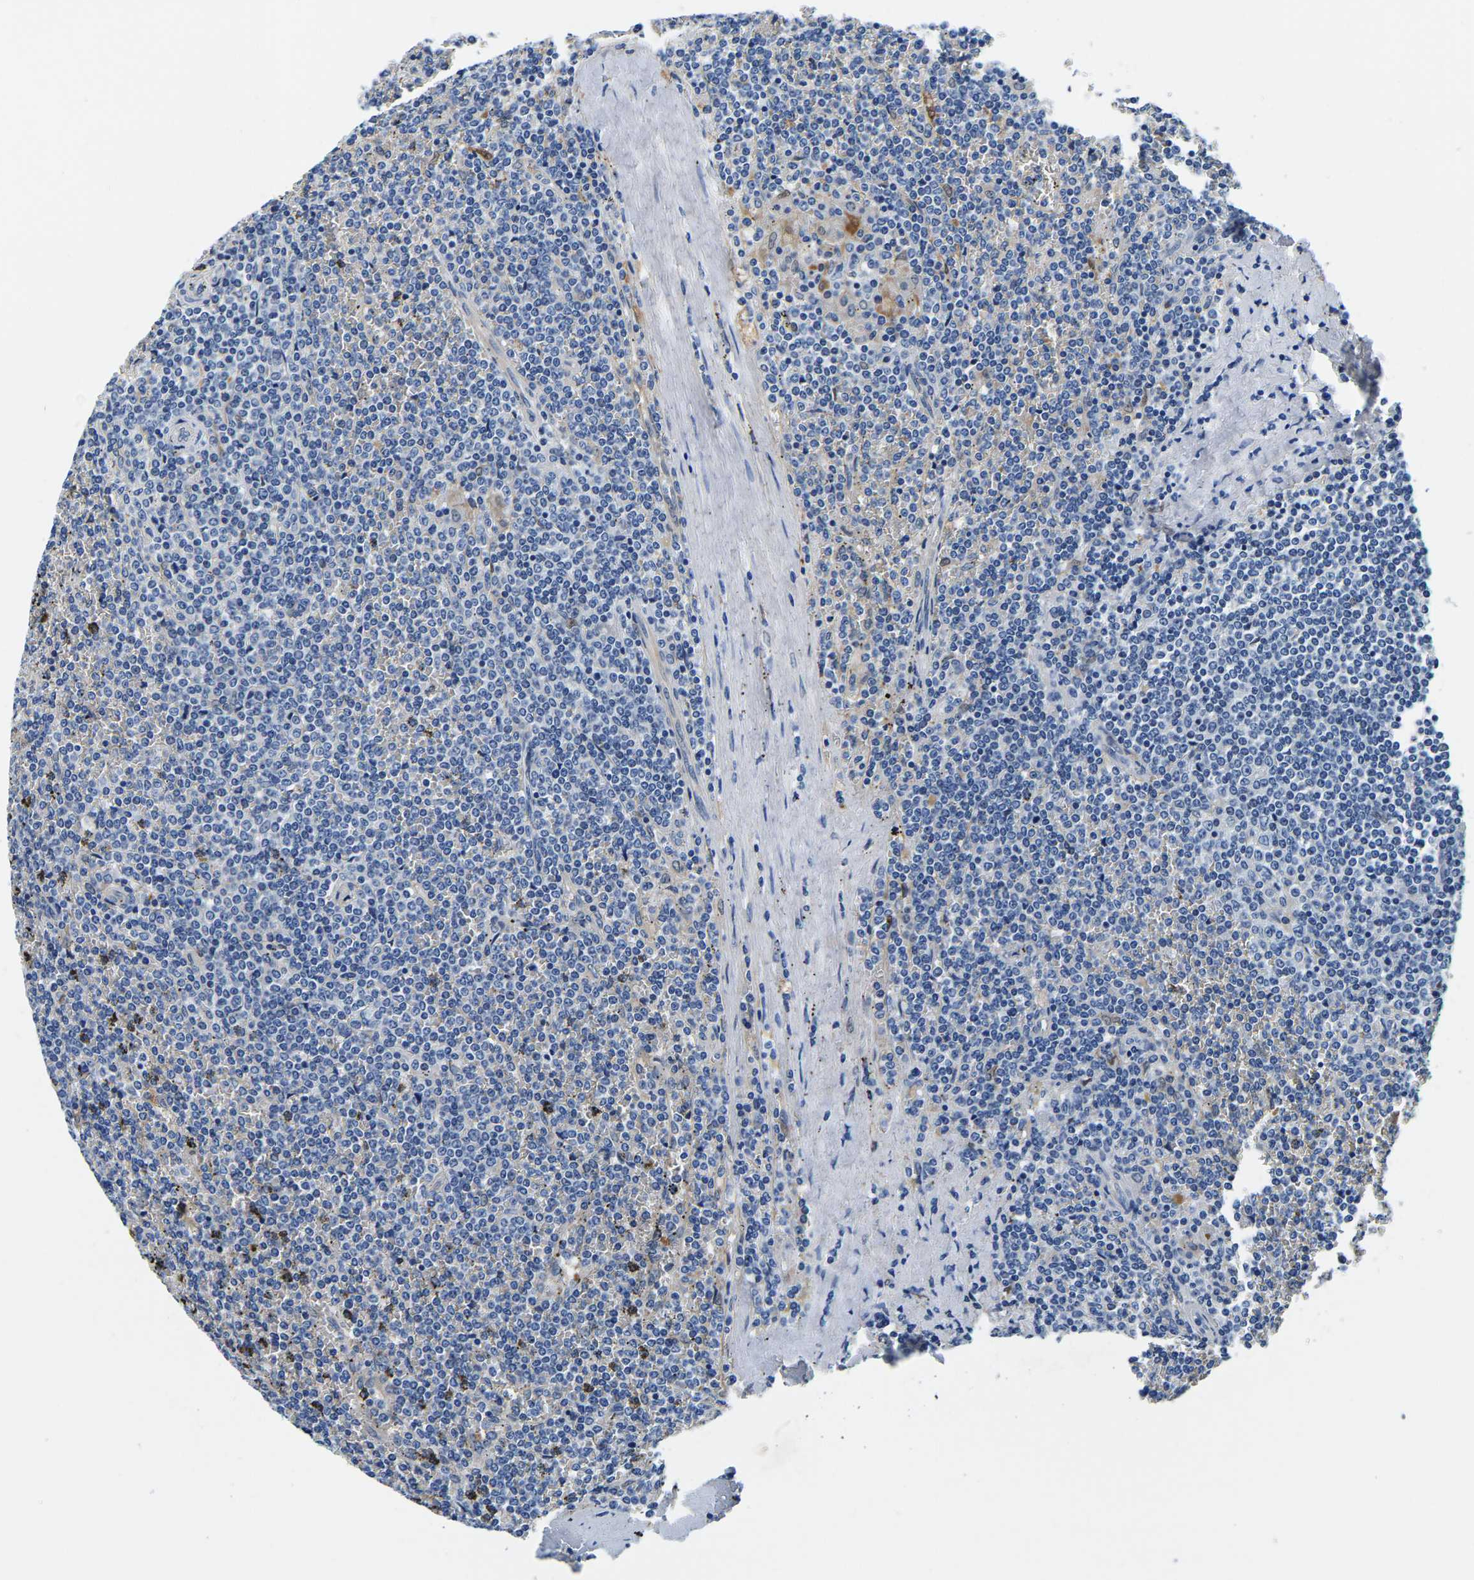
{"staining": {"intensity": "negative", "quantity": "none", "location": "none"}, "tissue": "lymphoma", "cell_type": "Tumor cells", "image_type": "cancer", "snomed": [{"axis": "morphology", "description": "Malignant lymphoma, non-Hodgkin's type, Low grade"}, {"axis": "topography", "description": "Spleen"}], "caption": "Tumor cells are negative for protein expression in human lymphoma.", "gene": "ACO1", "patient": {"sex": "female", "age": 19}}